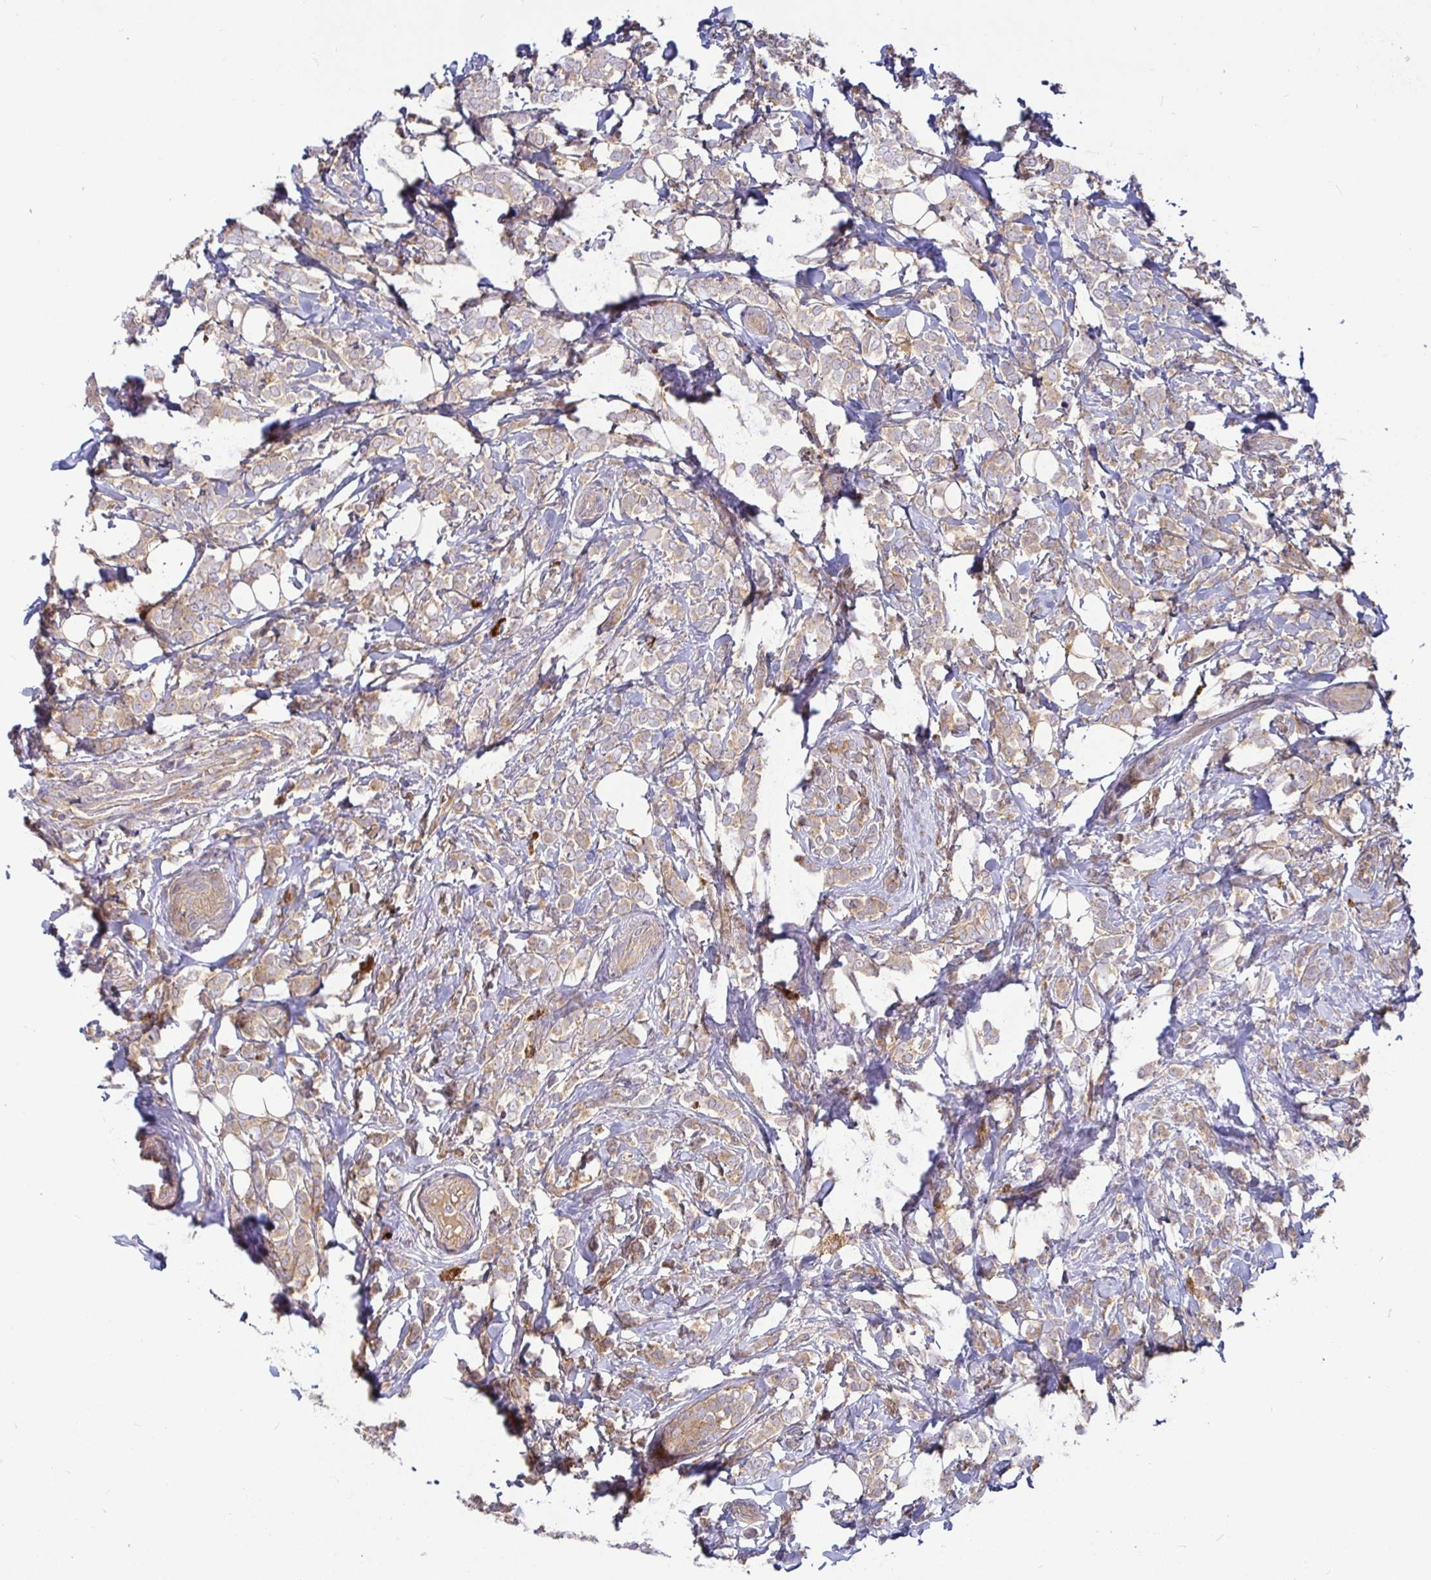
{"staining": {"intensity": "weak", "quantity": ">75%", "location": "cytoplasmic/membranous"}, "tissue": "breast cancer", "cell_type": "Tumor cells", "image_type": "cancer", "snomed": [{"axis": "morphology", "description": "Lobular carcinoma"}, {"axis": "topography", "description": "Breast"}], "caption": "Breast cancer (lobular carcinoma) stained with DAB immunohistochemistry exhibits low levels of weak cytoplasmic/membranous staining in about >75% of tumor cells.", "gene": "SNX8", "patient": {"sex": "female", "age": 49}}